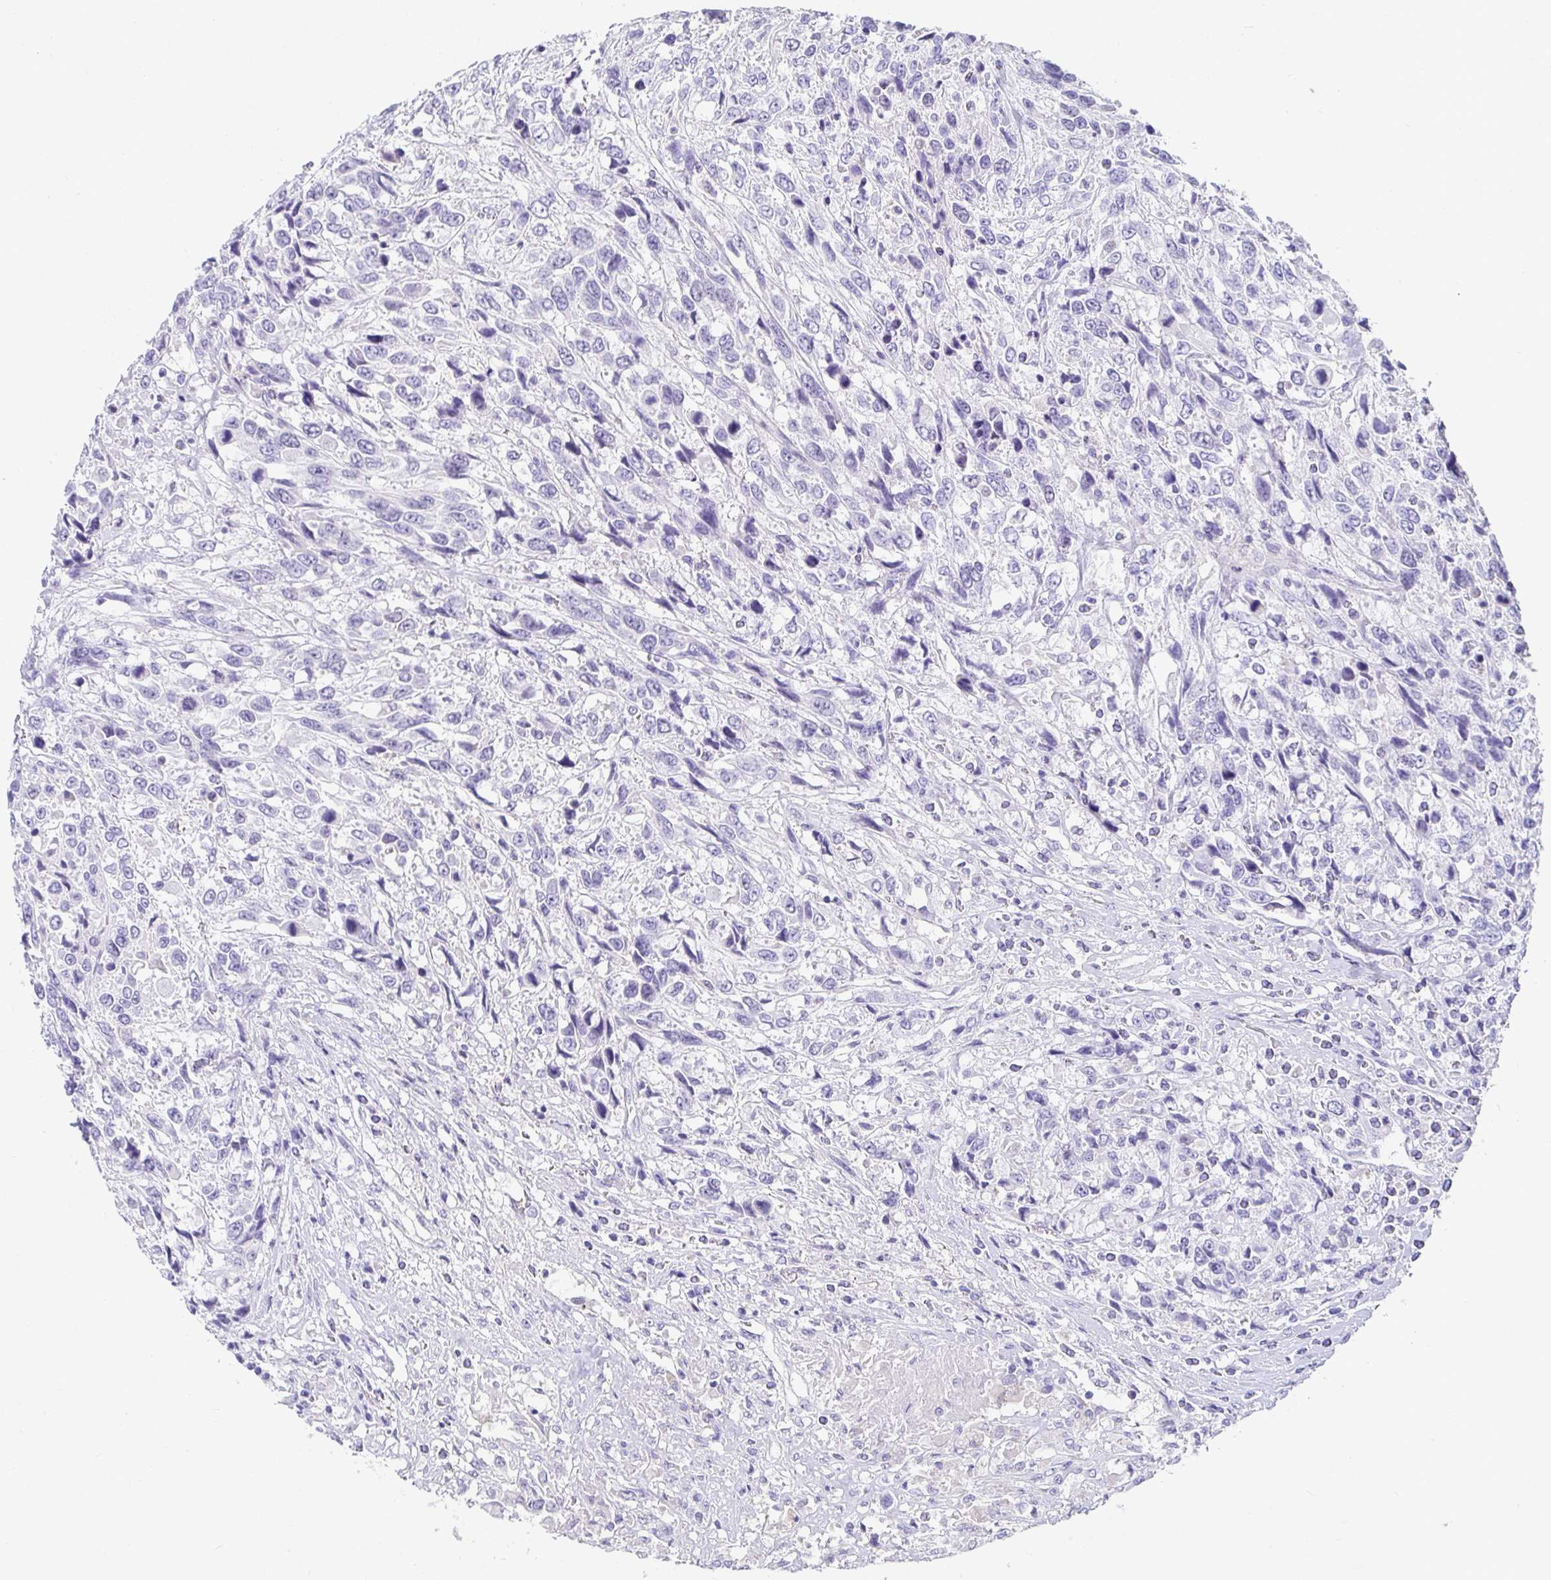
{"staining": {"intensity": "negative", "quantity": "none", "location": "none"}, "tissue": "urothelial cancer", "cell_type": "Tumor cells", "image_type": "cancer", "snomed": [{"axis": "morphology", "description": "Urothelial carcinoma, High grade"}, {"axis": "topography", "description": "Urinary bladder"}], "caption": "There is no significant staining in tumor cells of urothelial cancer.", "gene": "TMEM241", "patient": {"sex": "female", "age": 70}}